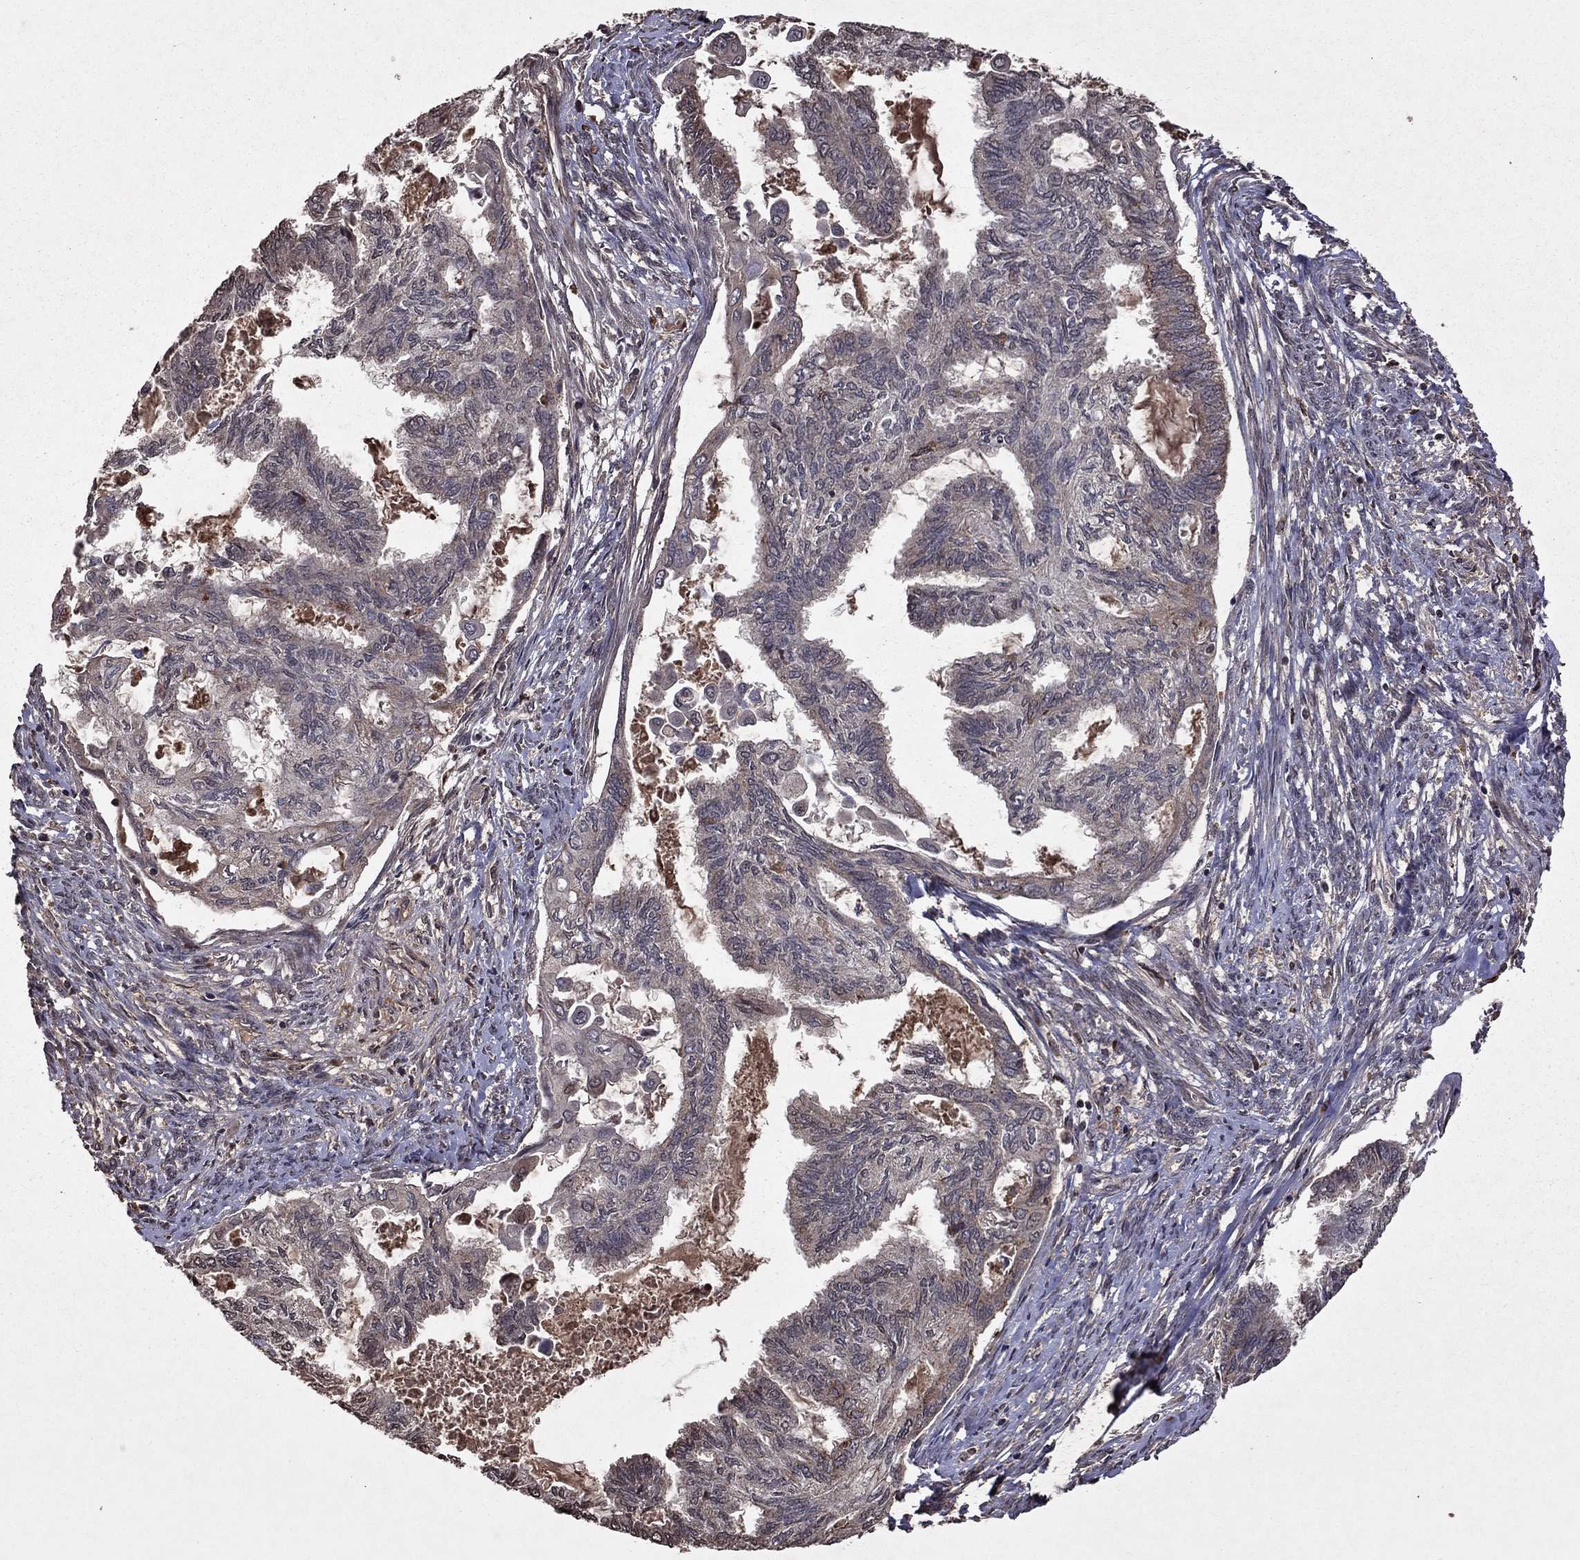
{"staining": {"intensity": "weak", "quantity": "<25%", "location": "cytoplasmic/membranous"}, "tissue": "endometrial cancer", "cell_type": "Tumor cells", "image_type": "cancer", "snomed": [{"axis": "morphology", "description": "Adenocarcinoma, NOS"}, {"axis": "topography", "description": "Endometrium"}], "caption": "Tumor cells are negative for brown protein staining in adenocarcinoma (endometrial).", "gene": "NLGN1", "patient": {"sex": "female", "age": 86}}